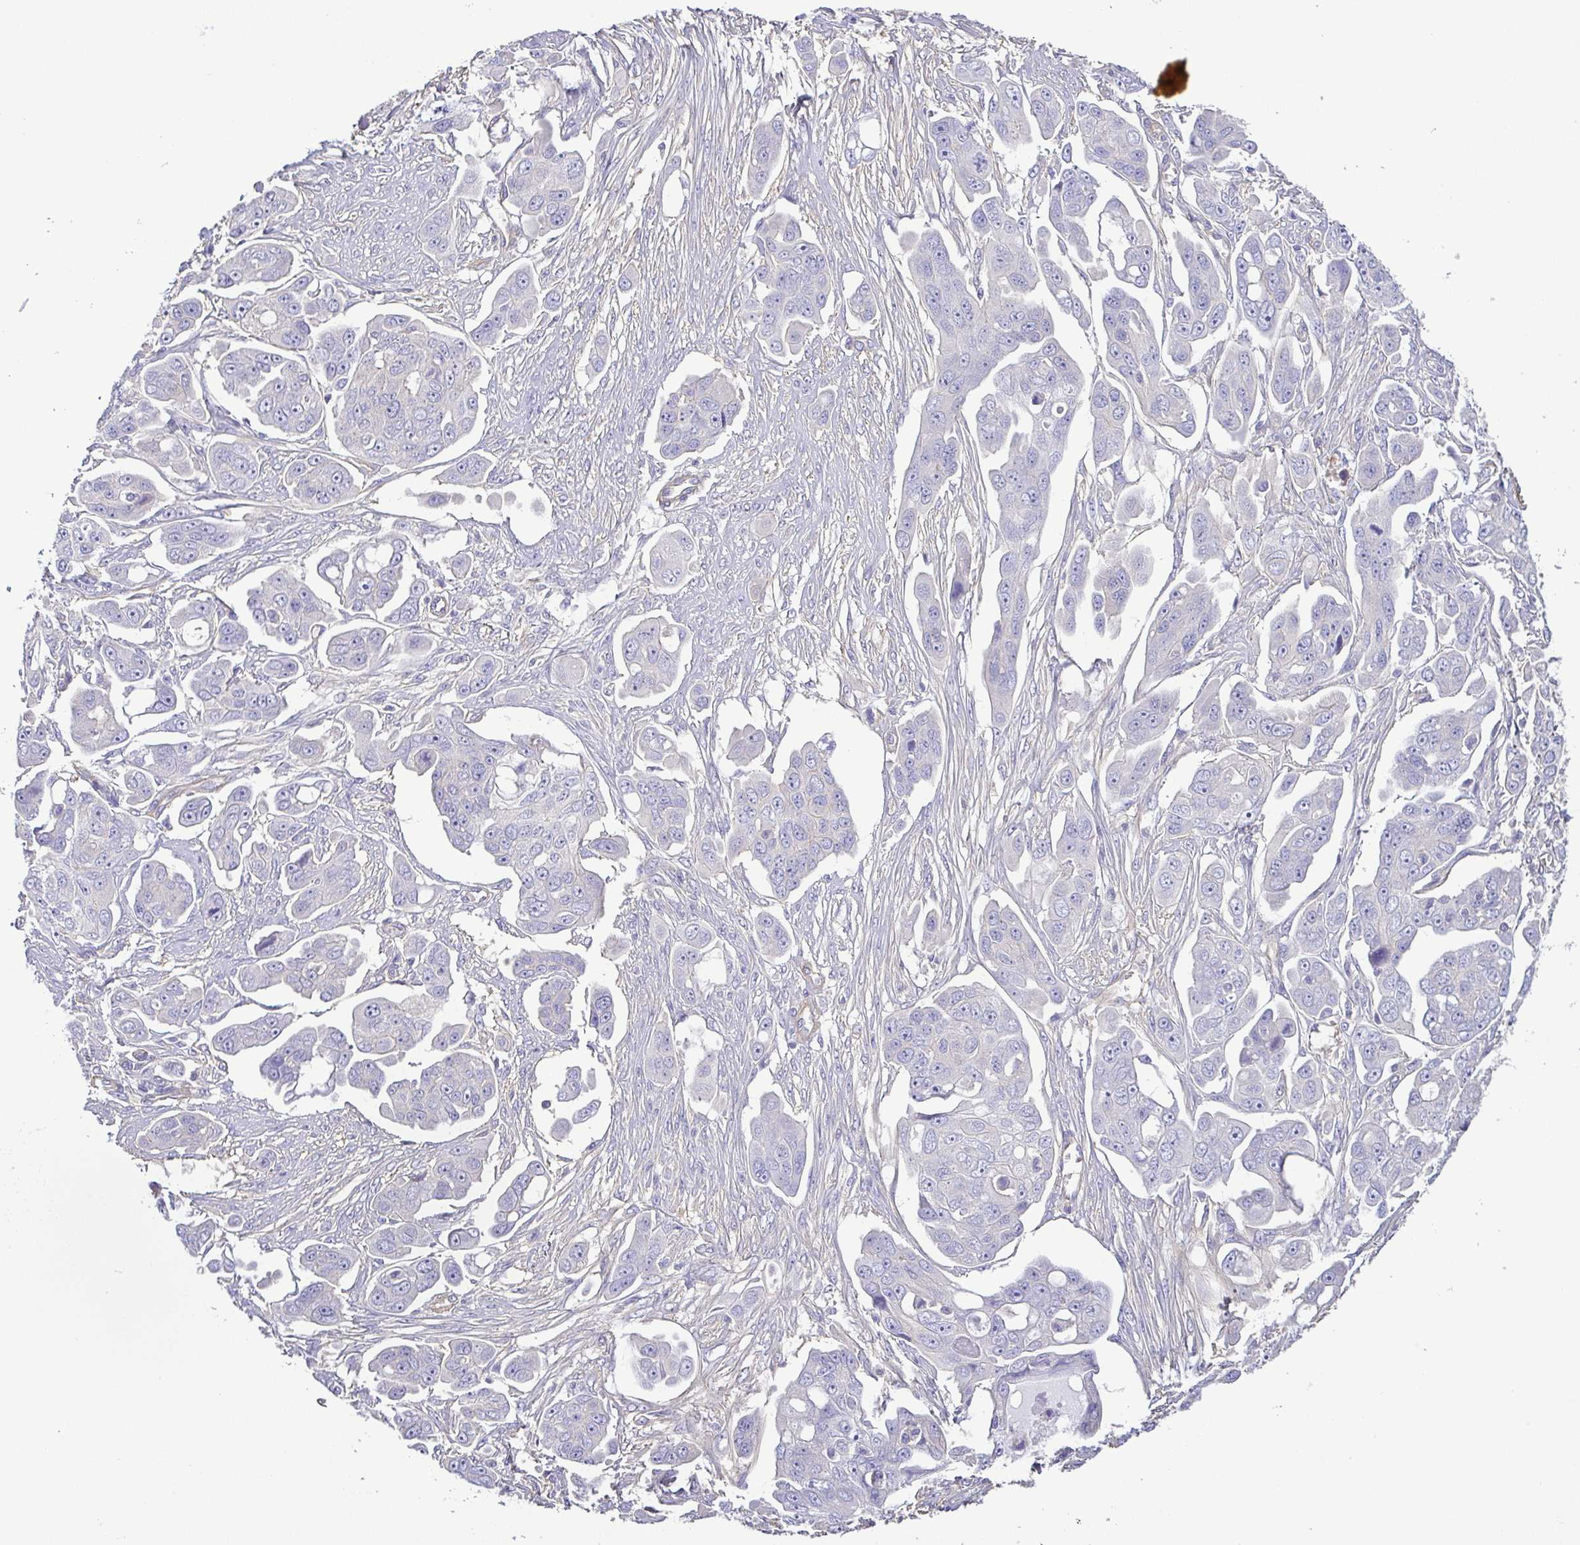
{"staining": {"intensity": "negative", "quantity": "none", "location": "none"}, "tissue": "ovarian cancer", "cell_type": "Tumor cells", "image_type": "cancer", "snomed": [{"axis": "morphology", "description": "Carcinoma, endometroid"}, {"axis": "topography", "description": "Ovary"}], "caption": "Tumor cells show no significant protein expression in endometroid carcinoma (ovarian). The staining is performed using DAB brown chromogen with nuclei counter-stained in using hematoxylin.", "gene": "MYL6", "patient": {"sex": "female", "age": 70}}